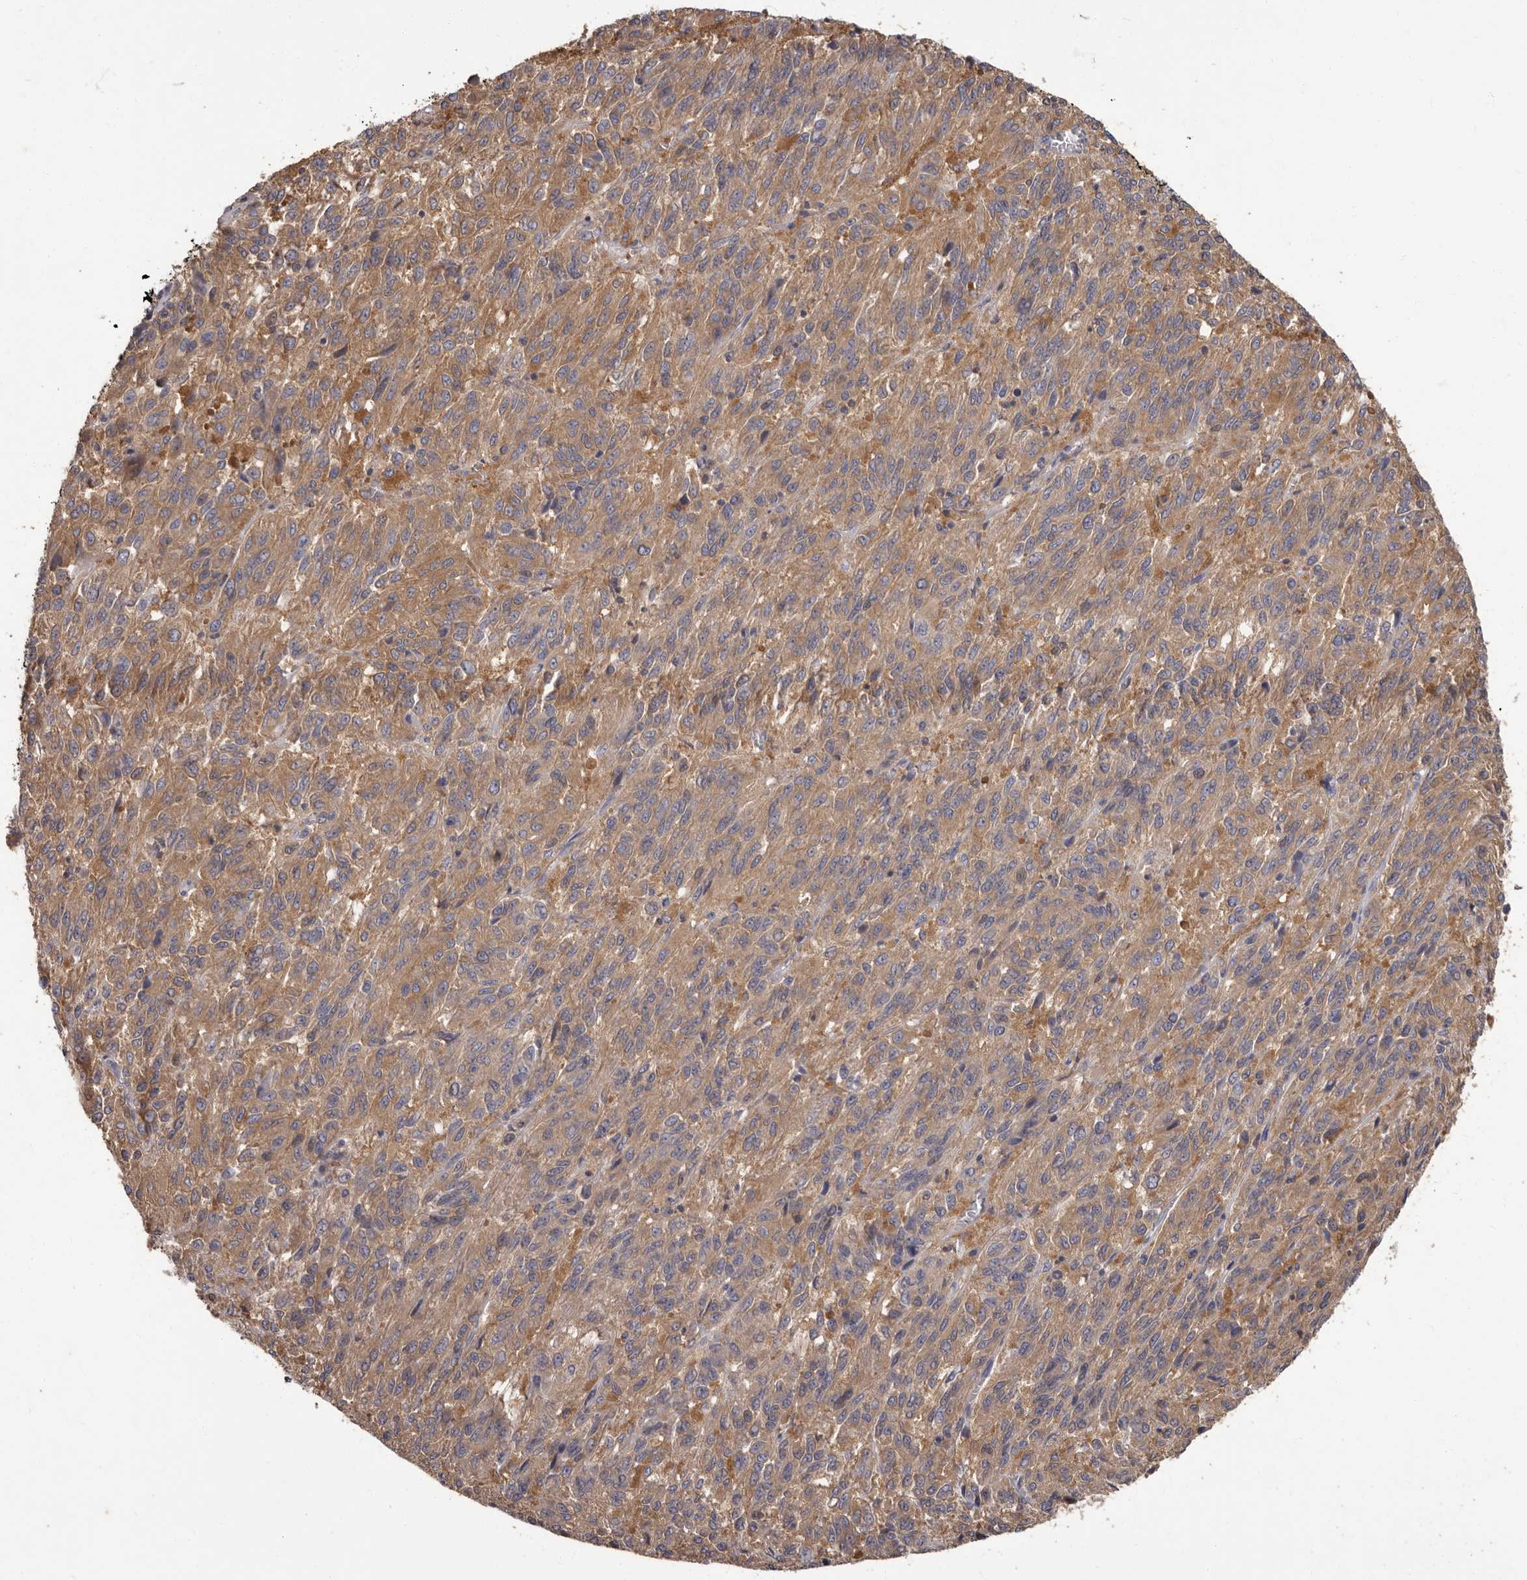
{"staining": {"intensity": "moderate", "quantity": ">75%", "location": "cytoplasmic/membranous"}, "tissue": "melanoma", "cell_type": "Tumor cells", "image_type": "cancer", "snomed": [{"axis": "morphology", "description": "Malignant melanoma, Metastatic site"}, {"axis": "topography", "description": "Lung"}], "caption": "About >75% of tumor cells in human melanoma show moderate cytoplasmic/membranous protein expression as visualized by brown immunohistochemical staining.", "gene": "APEH", "patient": {"sex": "male", "age": 64}}